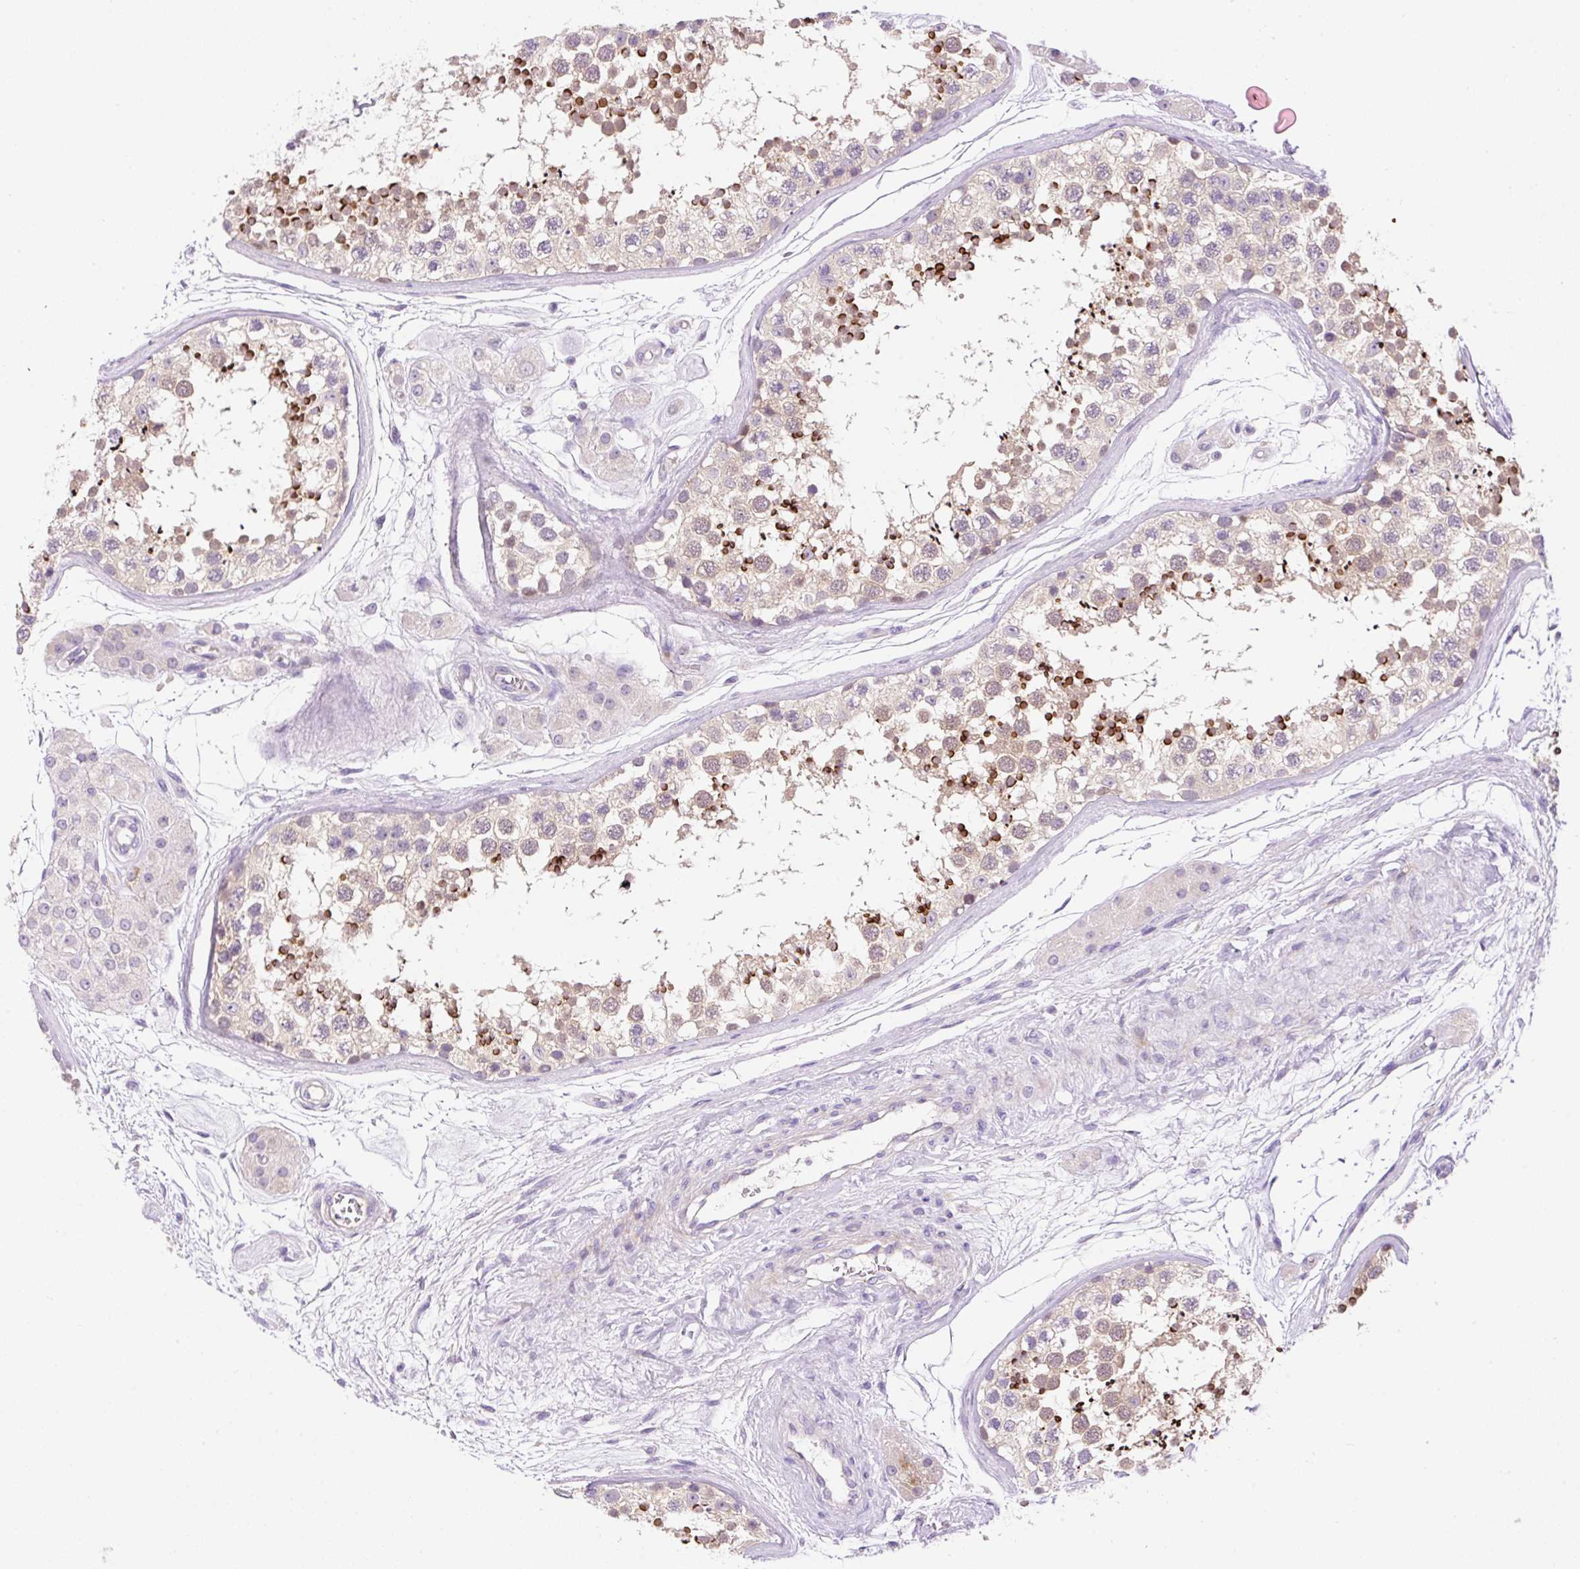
{"staining": {"intensity": "strong", "quantity": "25%-75%", "location": "cytoplasmic/membranous"}, "tissue": "testis", "cell_type": "Cells in seminiferous ducts", "image_type": "normal", "snomed": [{"axis": "morphology", "description": "Normal tissue, NOS"}, {"axis": "topography", "description": "Testis"}], "caption": "Cells in seminiferous ducts exhibit high levels of strong cytoplasmic/membranous staining in about 25%-75% of cells in normal human testis.", "gene": "LHFPL5", "patient": {"sex": "male", "age": 56}}